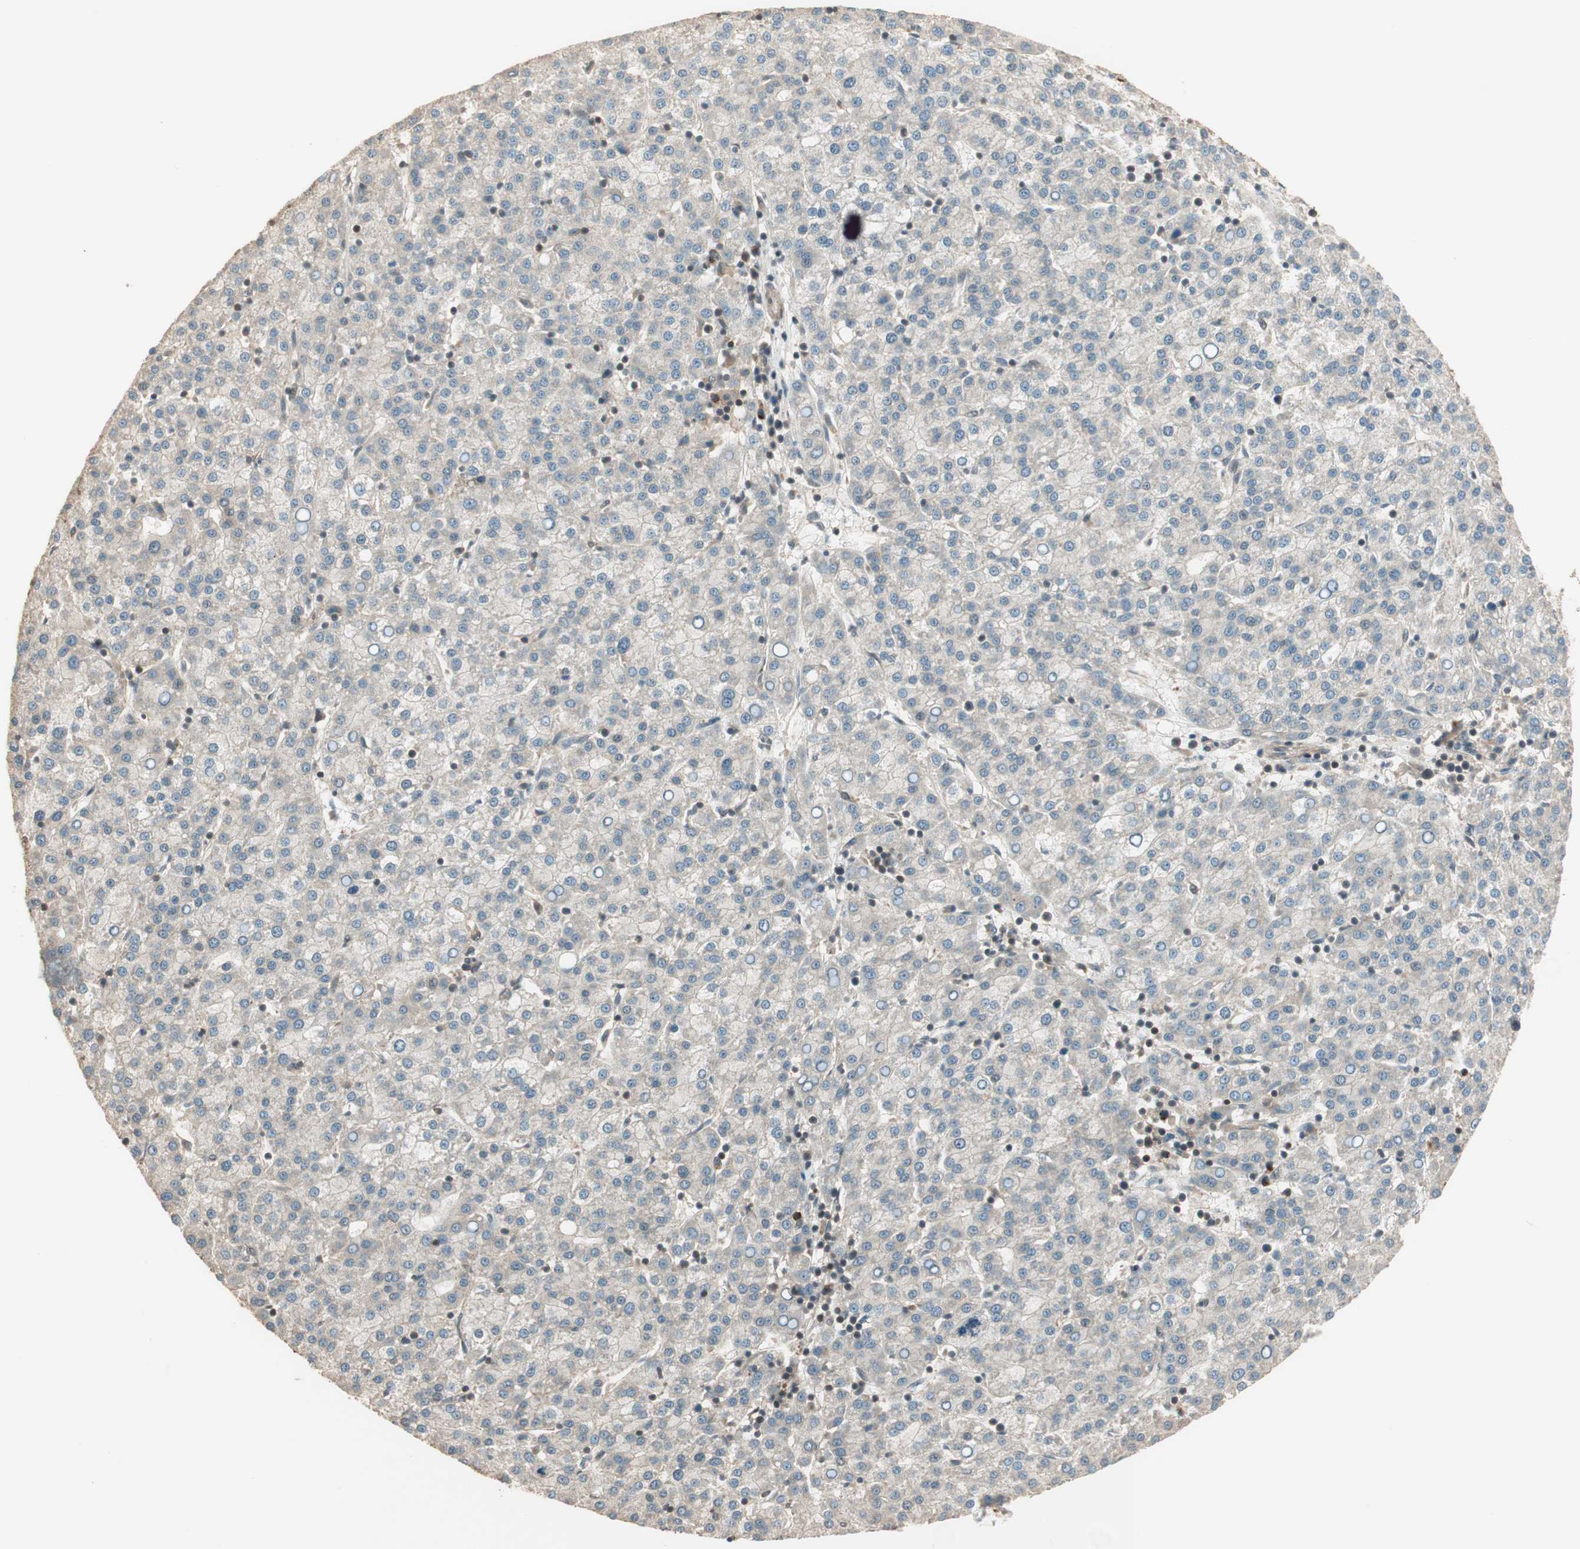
{"staining": {"intensity": "weak", "quantity": "<25%", "location": "cytoplasmic/membranous"}, "tissue": "liver cancer", "cell_type": "Tumor cells", "image_type": "cancer", "snomed": [{"axis": "morphology", "description": "Carcinoma, Hepatocellular, NOS"}, {"axis": "topography", "description": "Liver"}], "caption": "Immunohistochemistry (IHC) of human hepatocellular carcinoma (liver) displays no expression in tumor cells. Brightfield microscopy of IHC stained with DAB (3,3'-diaminobenzidine) (brown) and hematoxylin (blue), captured at high magnification.", "gene": "CNOT4", "patient": {"sex": "female", "age": 58}}